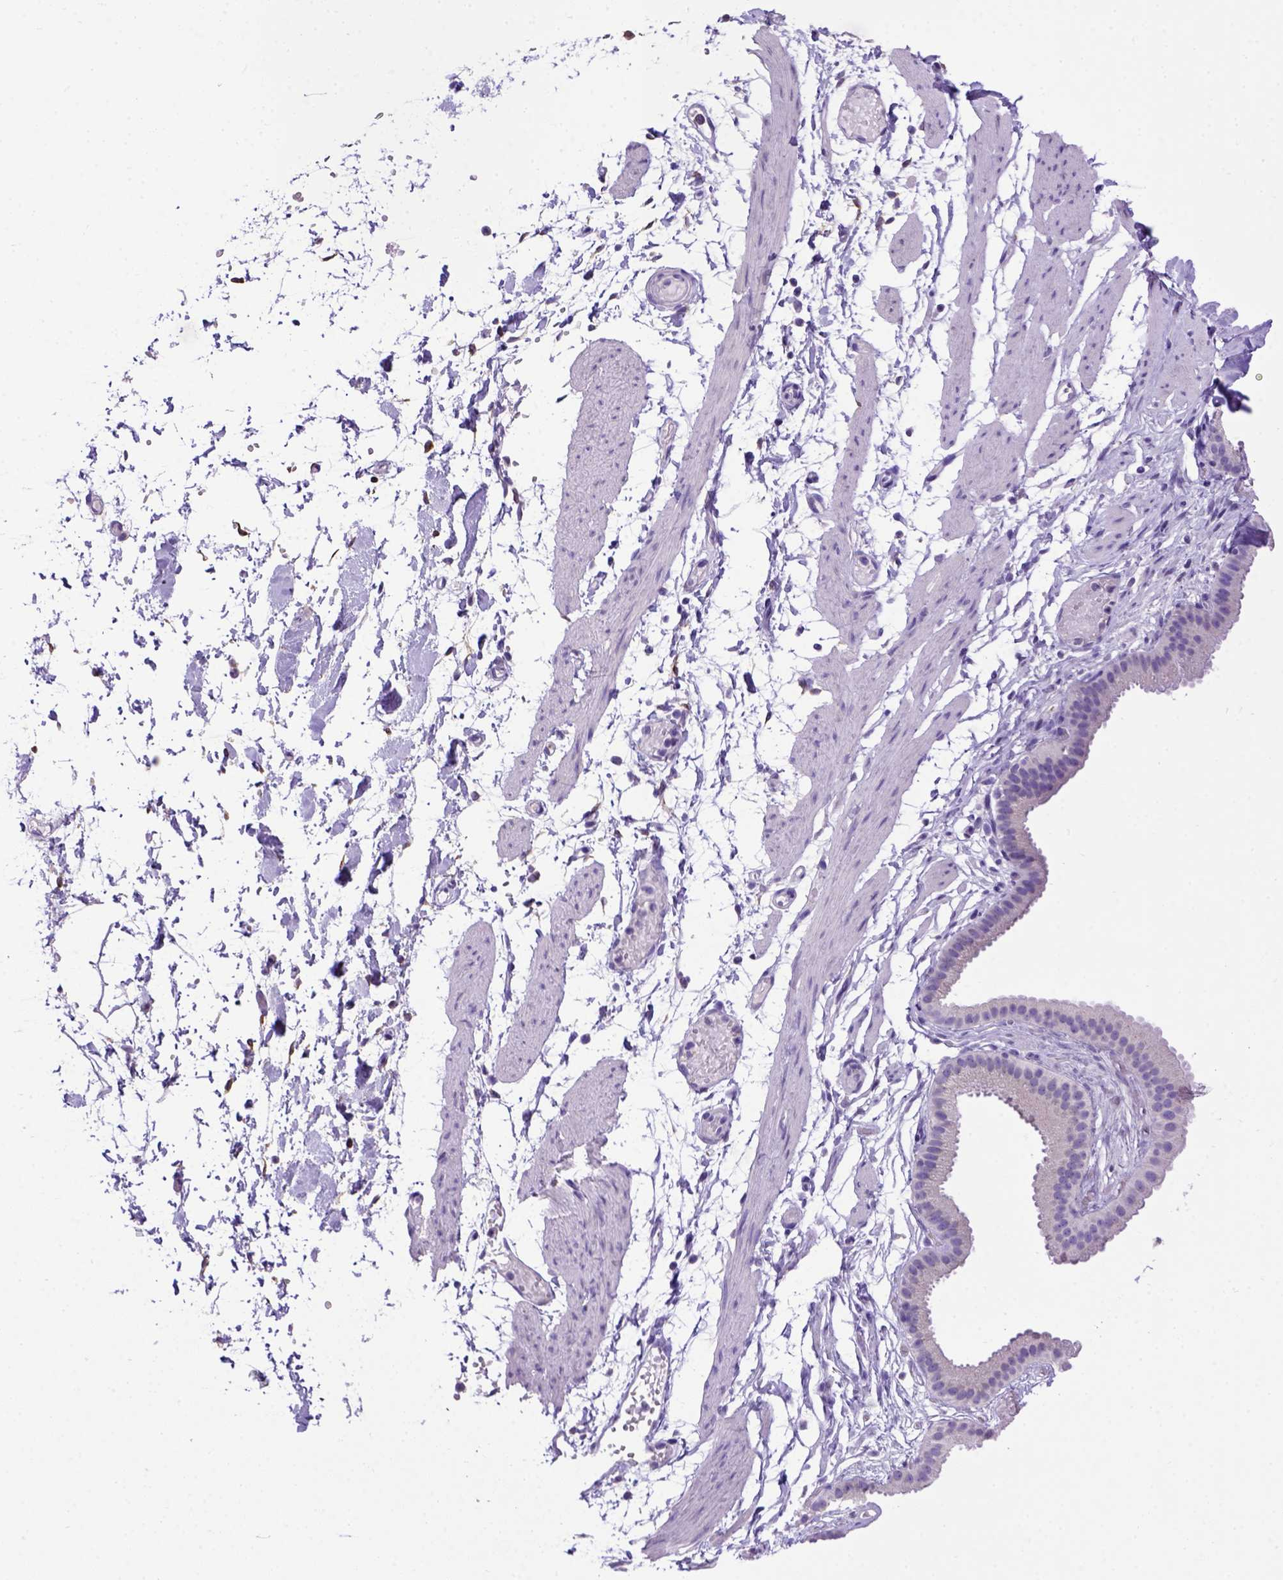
{"staining": {"intensity": "negative", "quantity": "none", "location": "none"}, "tissue": "adipose tissue", "cell_type": "Adipocytes", "image_type": "normal", "snomed": [{"axis": "morphology", "description": "Normal tissue, NOS"}, {"axis": "topography", "description": "Gallbladder"}, {"axis": "topography", "description": "Peripheral nerve tissue"}], "caption": "This is an immunohistochemistry (IHC) photomicrograph of unremarkable human adipose tissue. There is no staining in adipocytes.", "gene": "PTGES", "patient": {"sex": "female", "age": 45}}